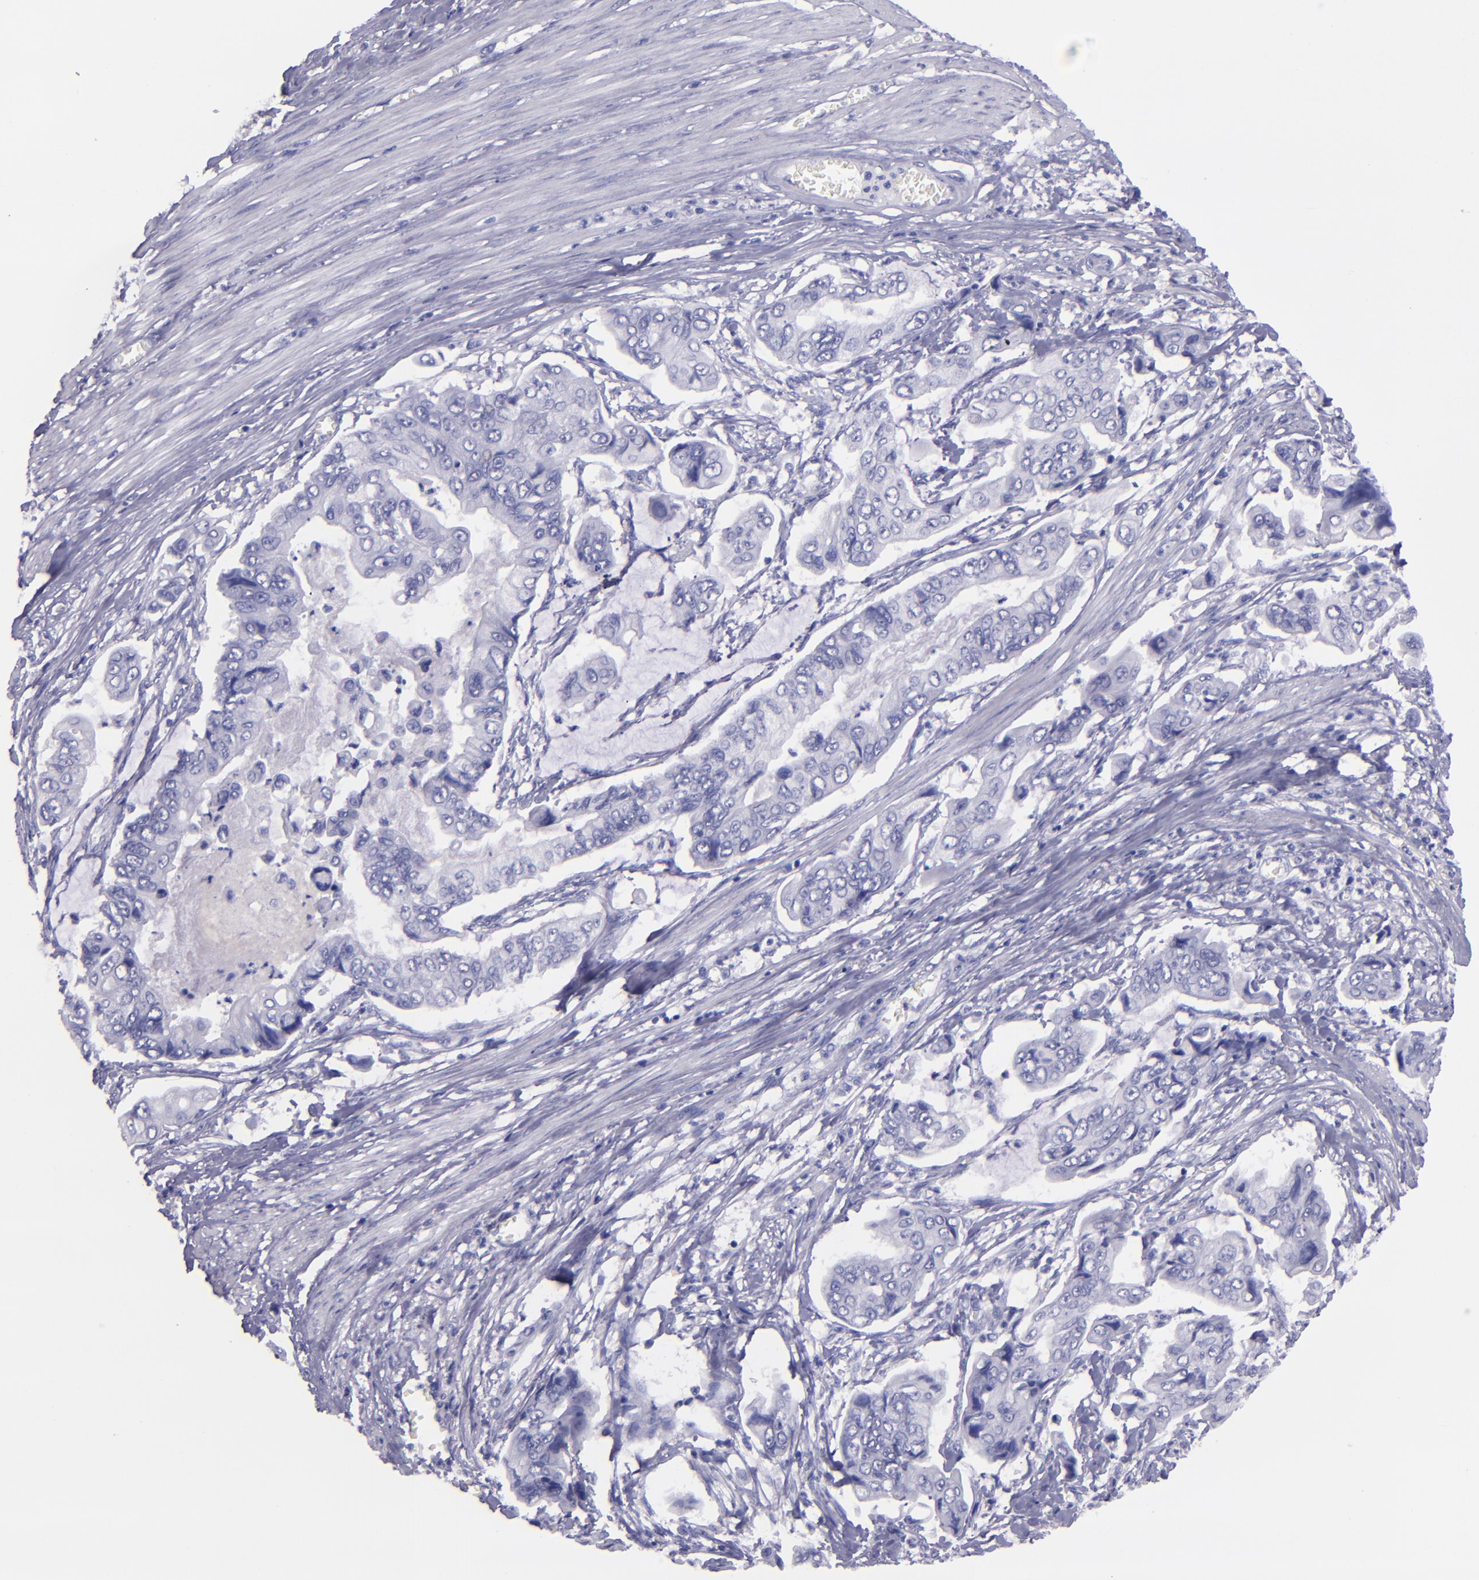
{"staining": {"intensity": "negative", "quantity": "none", "location": "none"}, "tissue": "stomach cancer", "cell_type": "Tumor cells", "image_type": "cancer", "snomed": [{"axis": "morphology", "description": "Adenocarcinoma, NOS"}, {"axis": "topography", "description": "Stomach, upper"}], "caption": "An image of stomach cancer (adenocarcinoma) stained for a protein reveals no brown staining in tumor cells.", "gene": "TNNT3", "patient": {"sex": "male", "age": 80}}